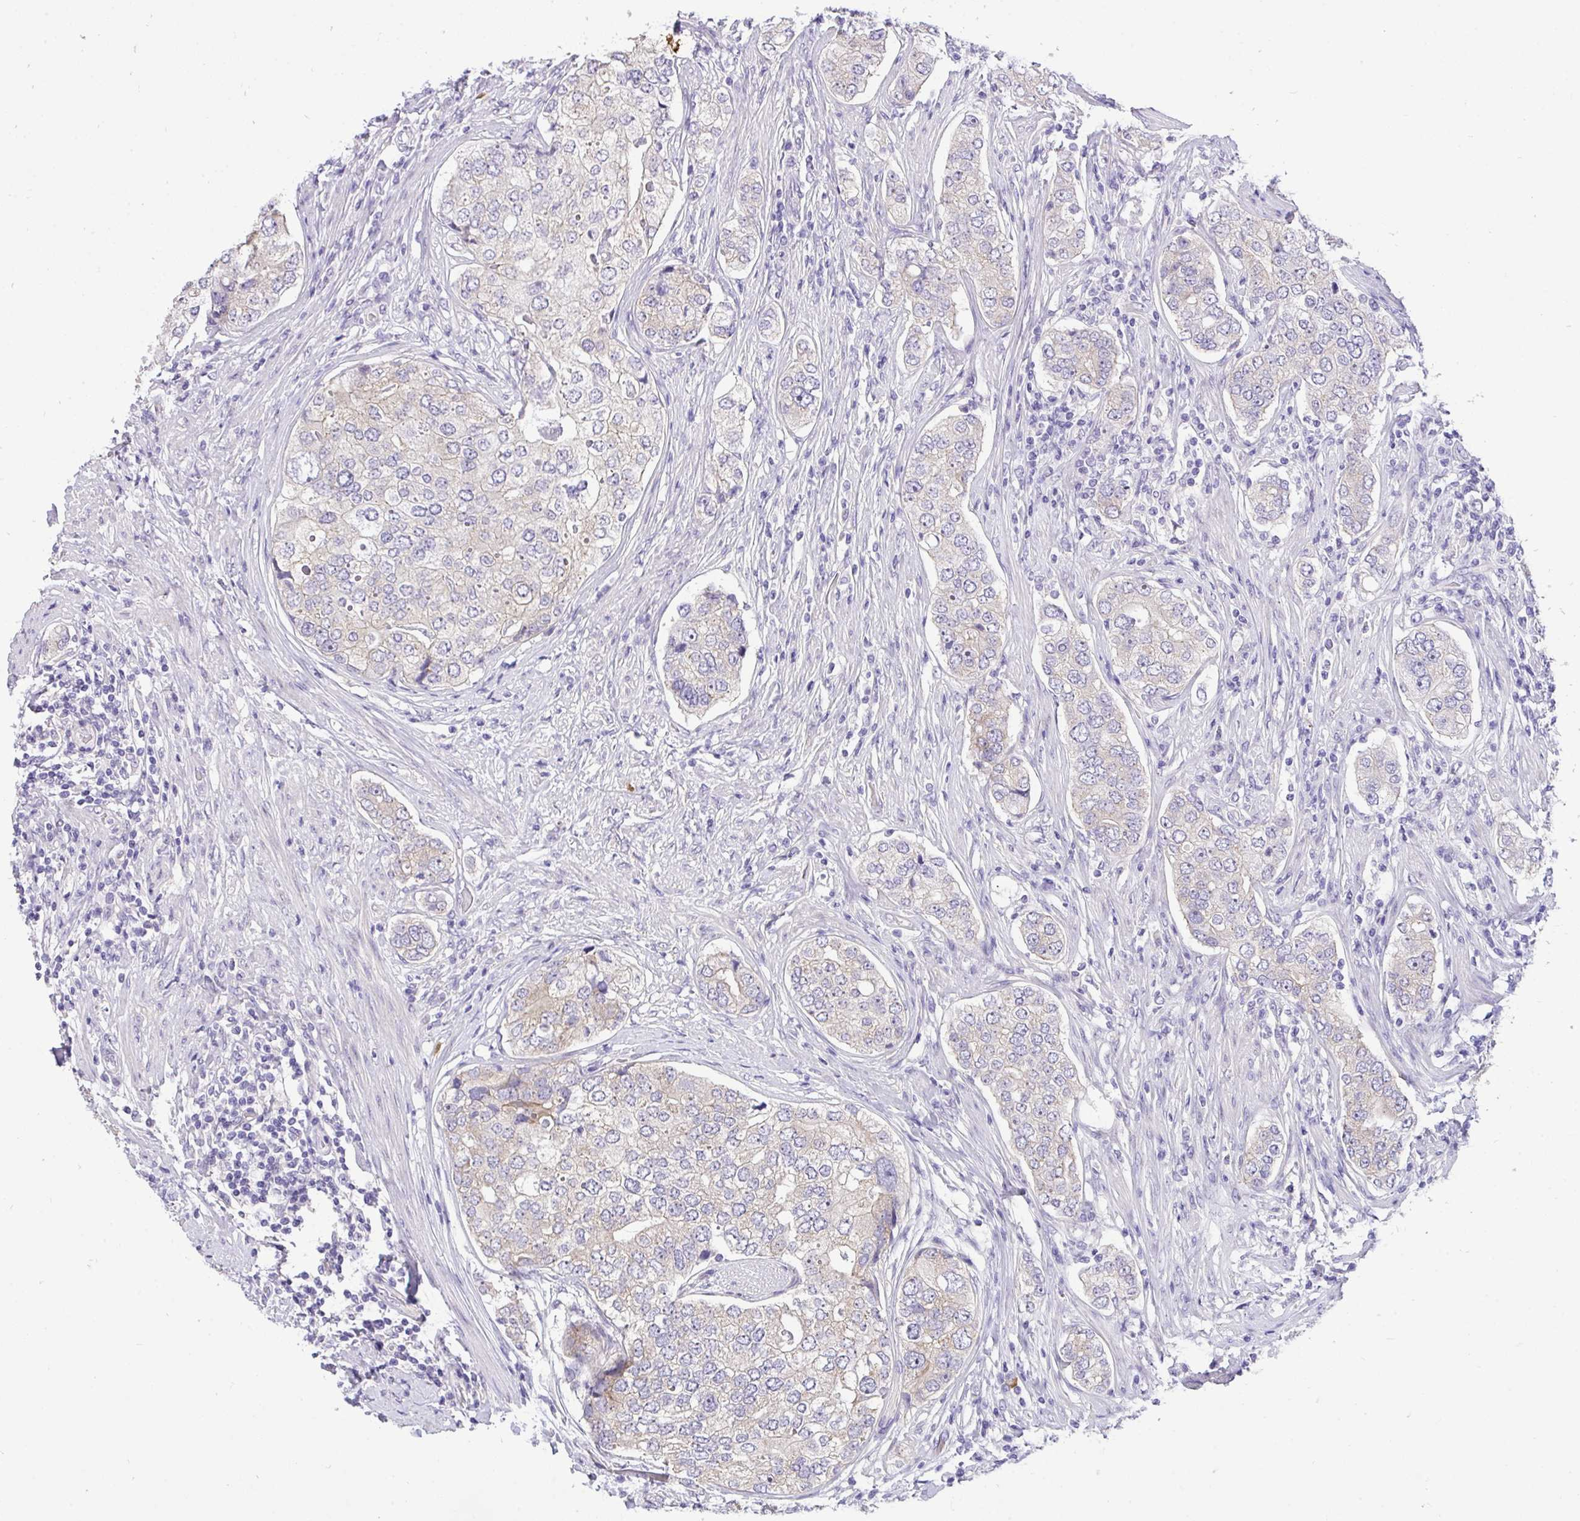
{"staining": {"intensity": "negative", "quantity": "none", "location": "none"}, "tissue": "prostate cancer", "cell_type": "Tumor cells", "image_type": "cancer", "snomed": [{"axis": "morphology", "description": "Adenocarcinoma, High grade"}, {"axis": "topography", "description": "Prostate"}], "caption": "Prostate cancer (adenocarcinoma (high-grade)) stained for a protein using IHC demonstrates no expression tumor cells.", "gene": "VGLL3", "patient": {"sex": "male", "age": 60}}